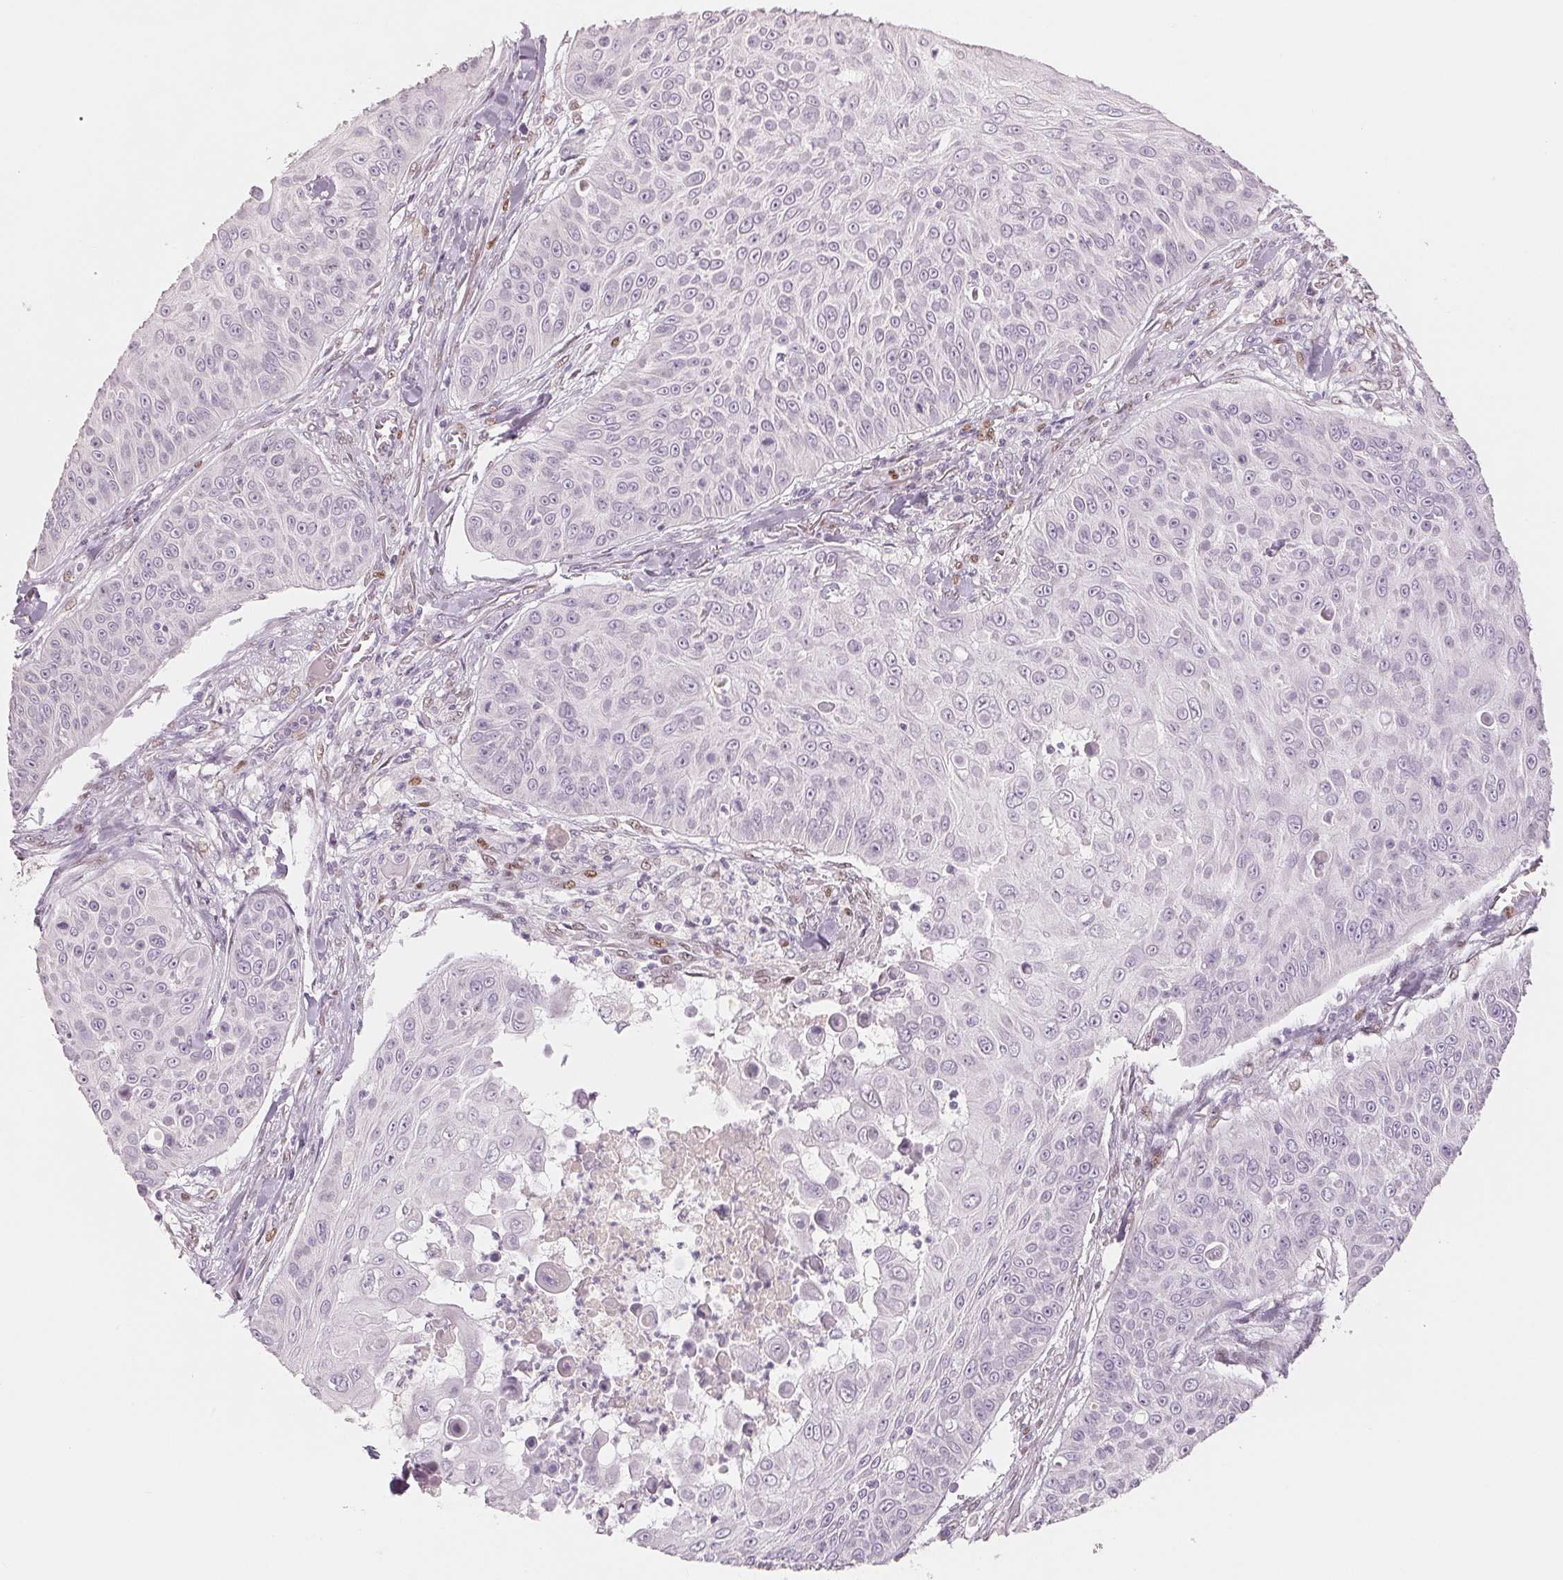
{"staining": {"intensity": "negative", "quantity": "none", "location": "none"}, "tissue": "skin cancer", "cell_type": "Tumor cells", "image_type": "cancer", "snomed": [{"axis": "morphology", "description": "Squamous cell carcinoma, NOS"}, {"axis": "topography", "description": "Skin"}], "caption": "There is no significant expression in tumor cells of skin squamous cell carcinoma.", "gene": "SMARCD3", "patient": {"sex": "male", "age": 82}}